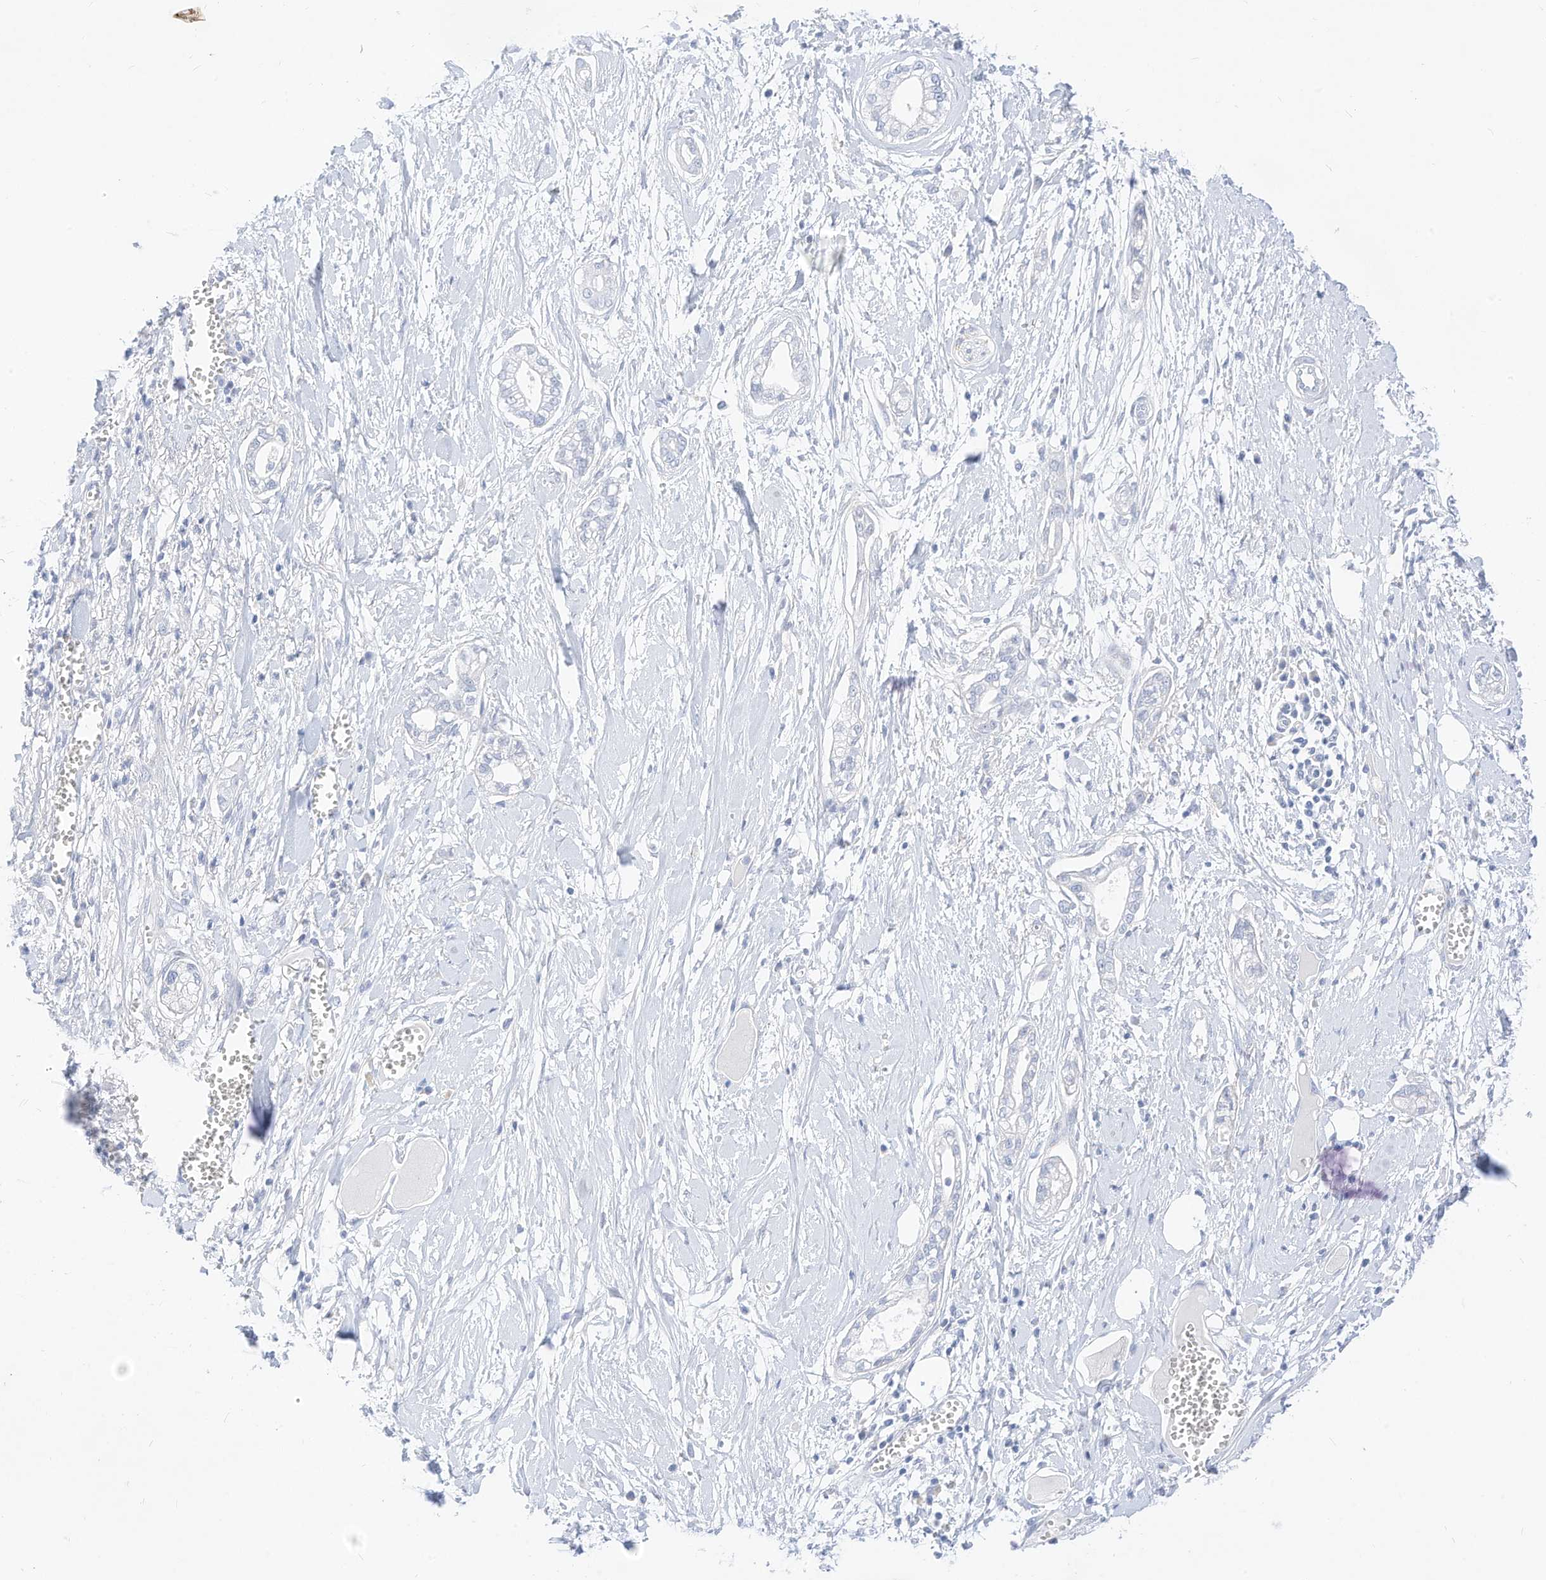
{"staining": {"intensity": "negative", "quantity": "none", "location": "none"}, "tissue": "pancreatic cancer", "cell_type": "Tumor cells", "image_type": "cancer", "snomed": [{"axis": "morphology", "description": "Adenocarcinoma, NOS"}, {"axis": "topography", "description": "Pancreas"}], "caption": "A micrograph of human pancreatic cancer (adenocarcinoma) is negative for staining in tumor cells. (Stains: DAB (3,3'-diaminobenzidine) immunohistochemistry (IHC) with hematoxylin counter stain, Microscopy: brightfield microscopy at high magnification).", "gene": "SPOCD1", "patient": {"sex": "male", "age": 68}}